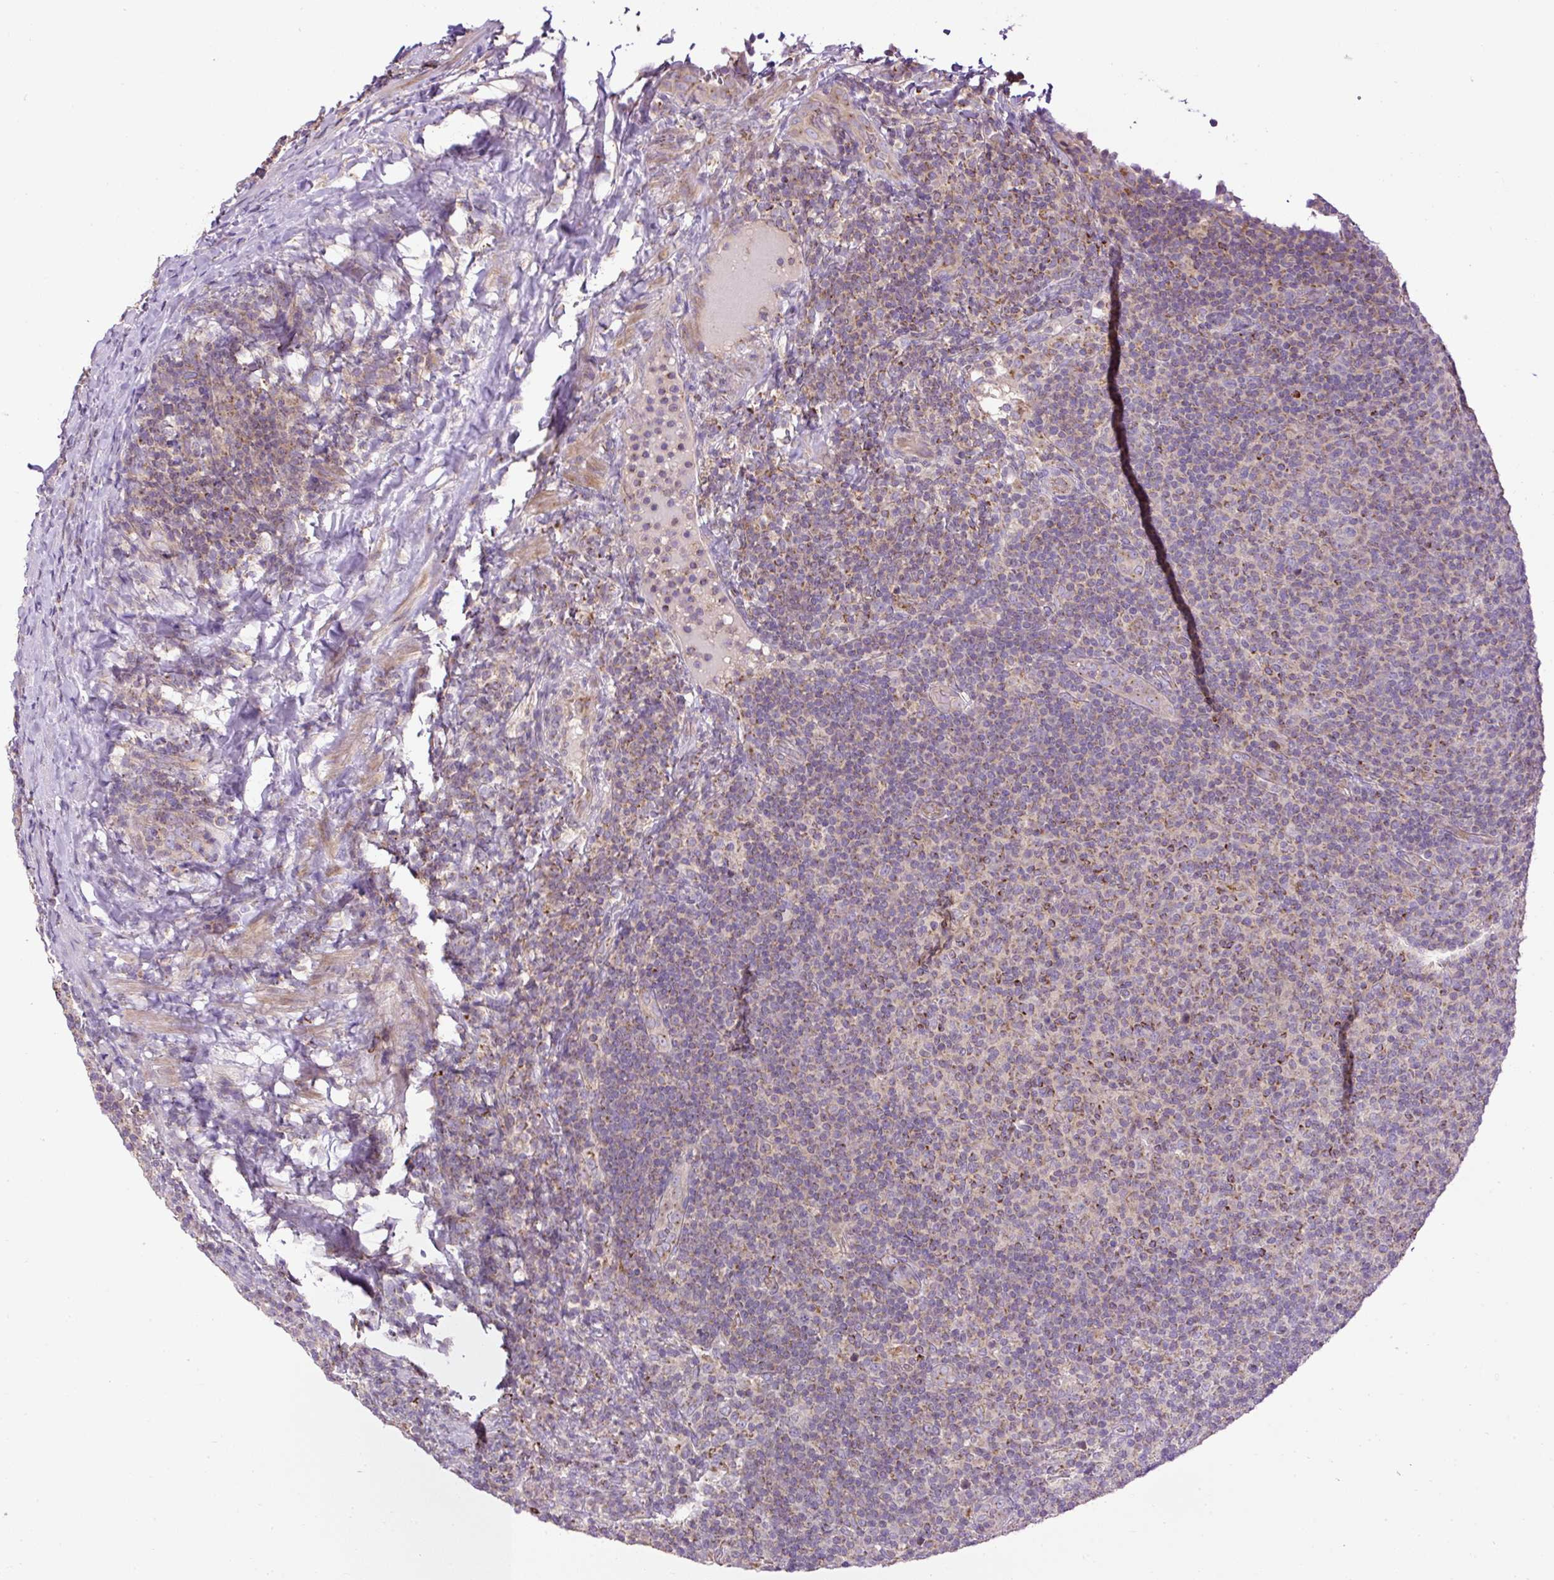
{"staining": {"intensity": "moderate", "quantity": "25%-75%", "location": "cytoplasmic/membranous"}, "tissue": "lymphoma", "cell_type": "Tumor cells", "image_type": "cancer", "snomed": [{"axis": "morphology", "description": "Malignant lymphoma, non-Hodgkin's type, Low grade"}, {"axis": "topography", "description": "Lymph node"}], "caption": "The immunohistochemical stain highlights moderate cytoplasmic/membranous positivity in tumor cells of malignant lymphoma, non-Hodgkin's type (low-grade) tissue.", "gene": "ZNF547", "patient": {"sex": "male", "age": 66}}